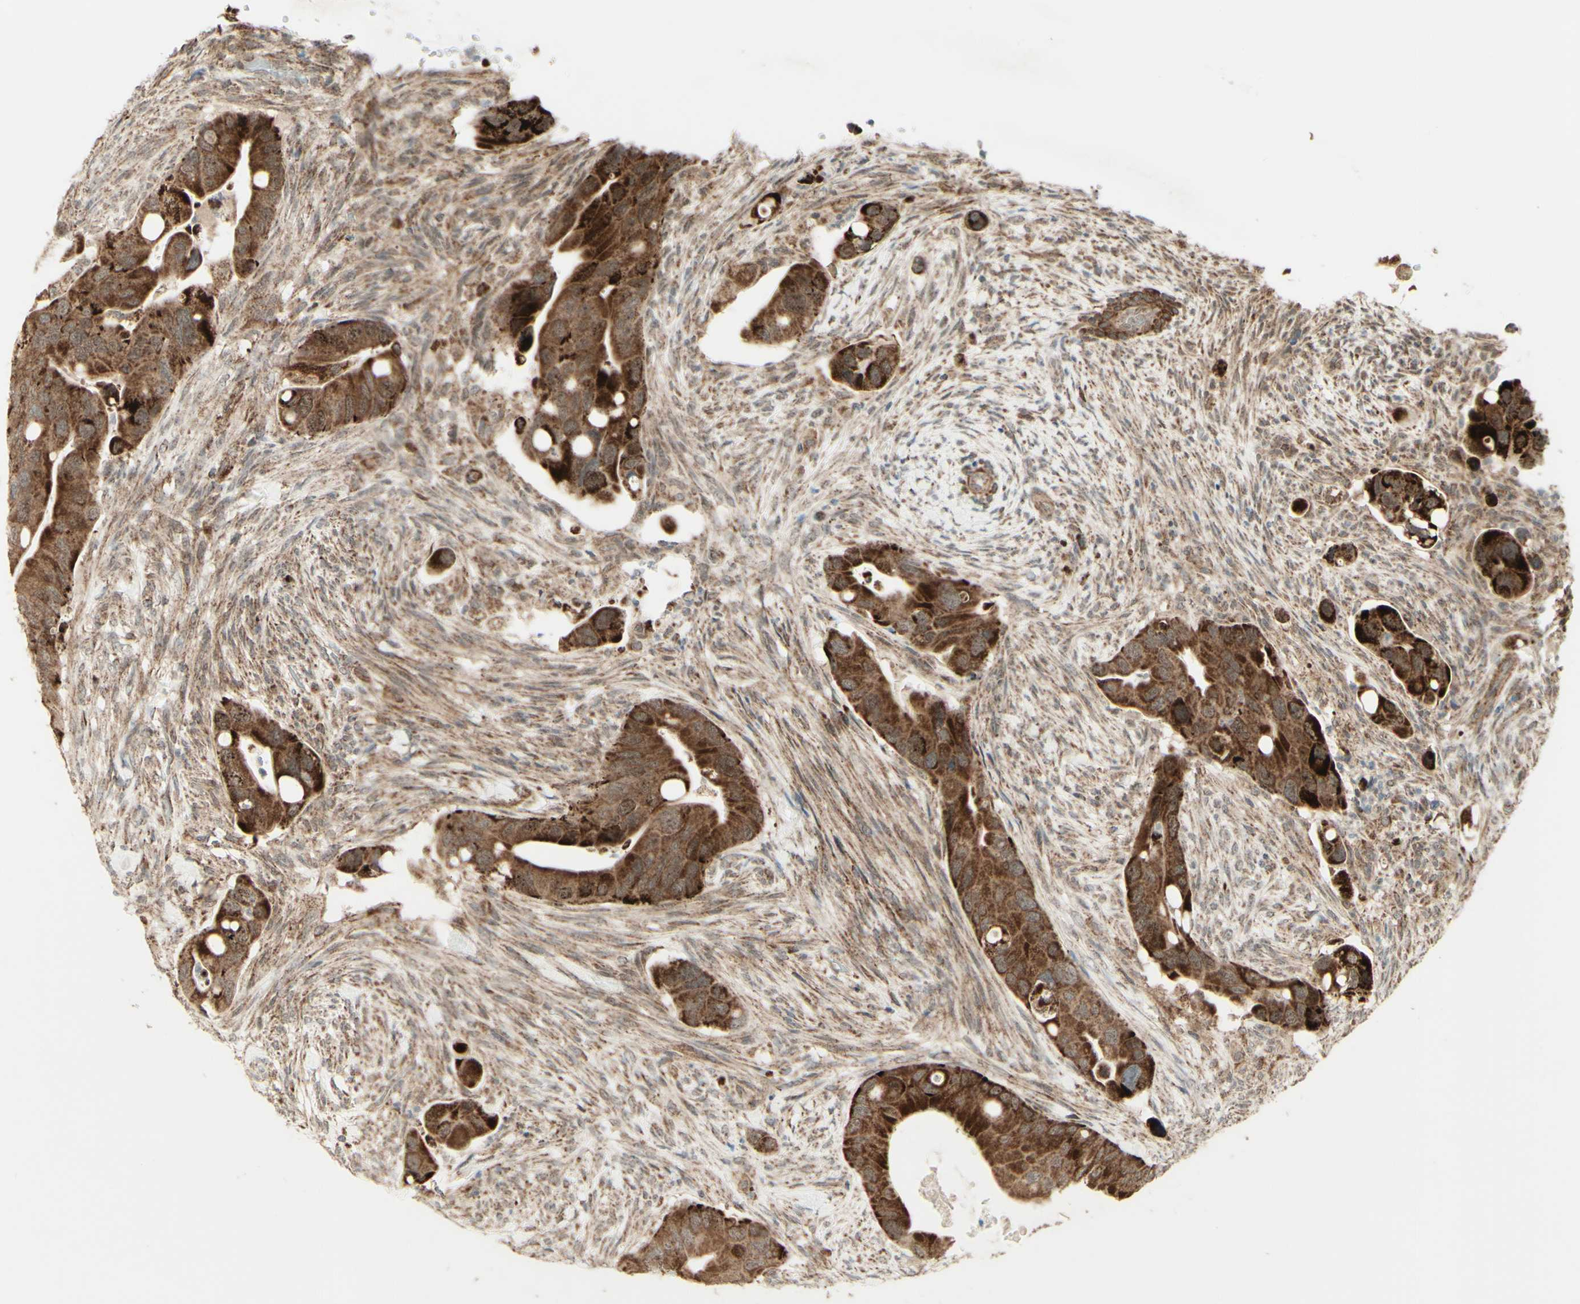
{"staining": {"intensity": "strong", "quantity": ">75%", "location": "cytoplasmic/membranous"}, "tissue": "colorectal cancer", "cell_type": "Tumor cells", "image_type": "cancer", "snomed": [{"axis": "morphology", "description": "Adenocarcinoma, NOS"}, {"axis": "topography", "description": "Rectum"}], "caption": "Protein analysis of colorectal cancer (adenocarcinoma) tissue exhibits strong cytoplasmic/membranous expression in approximately >75% of tumor cells.", "gene": "DHRS3", "patient": {"sex": "female", "age": 57}}